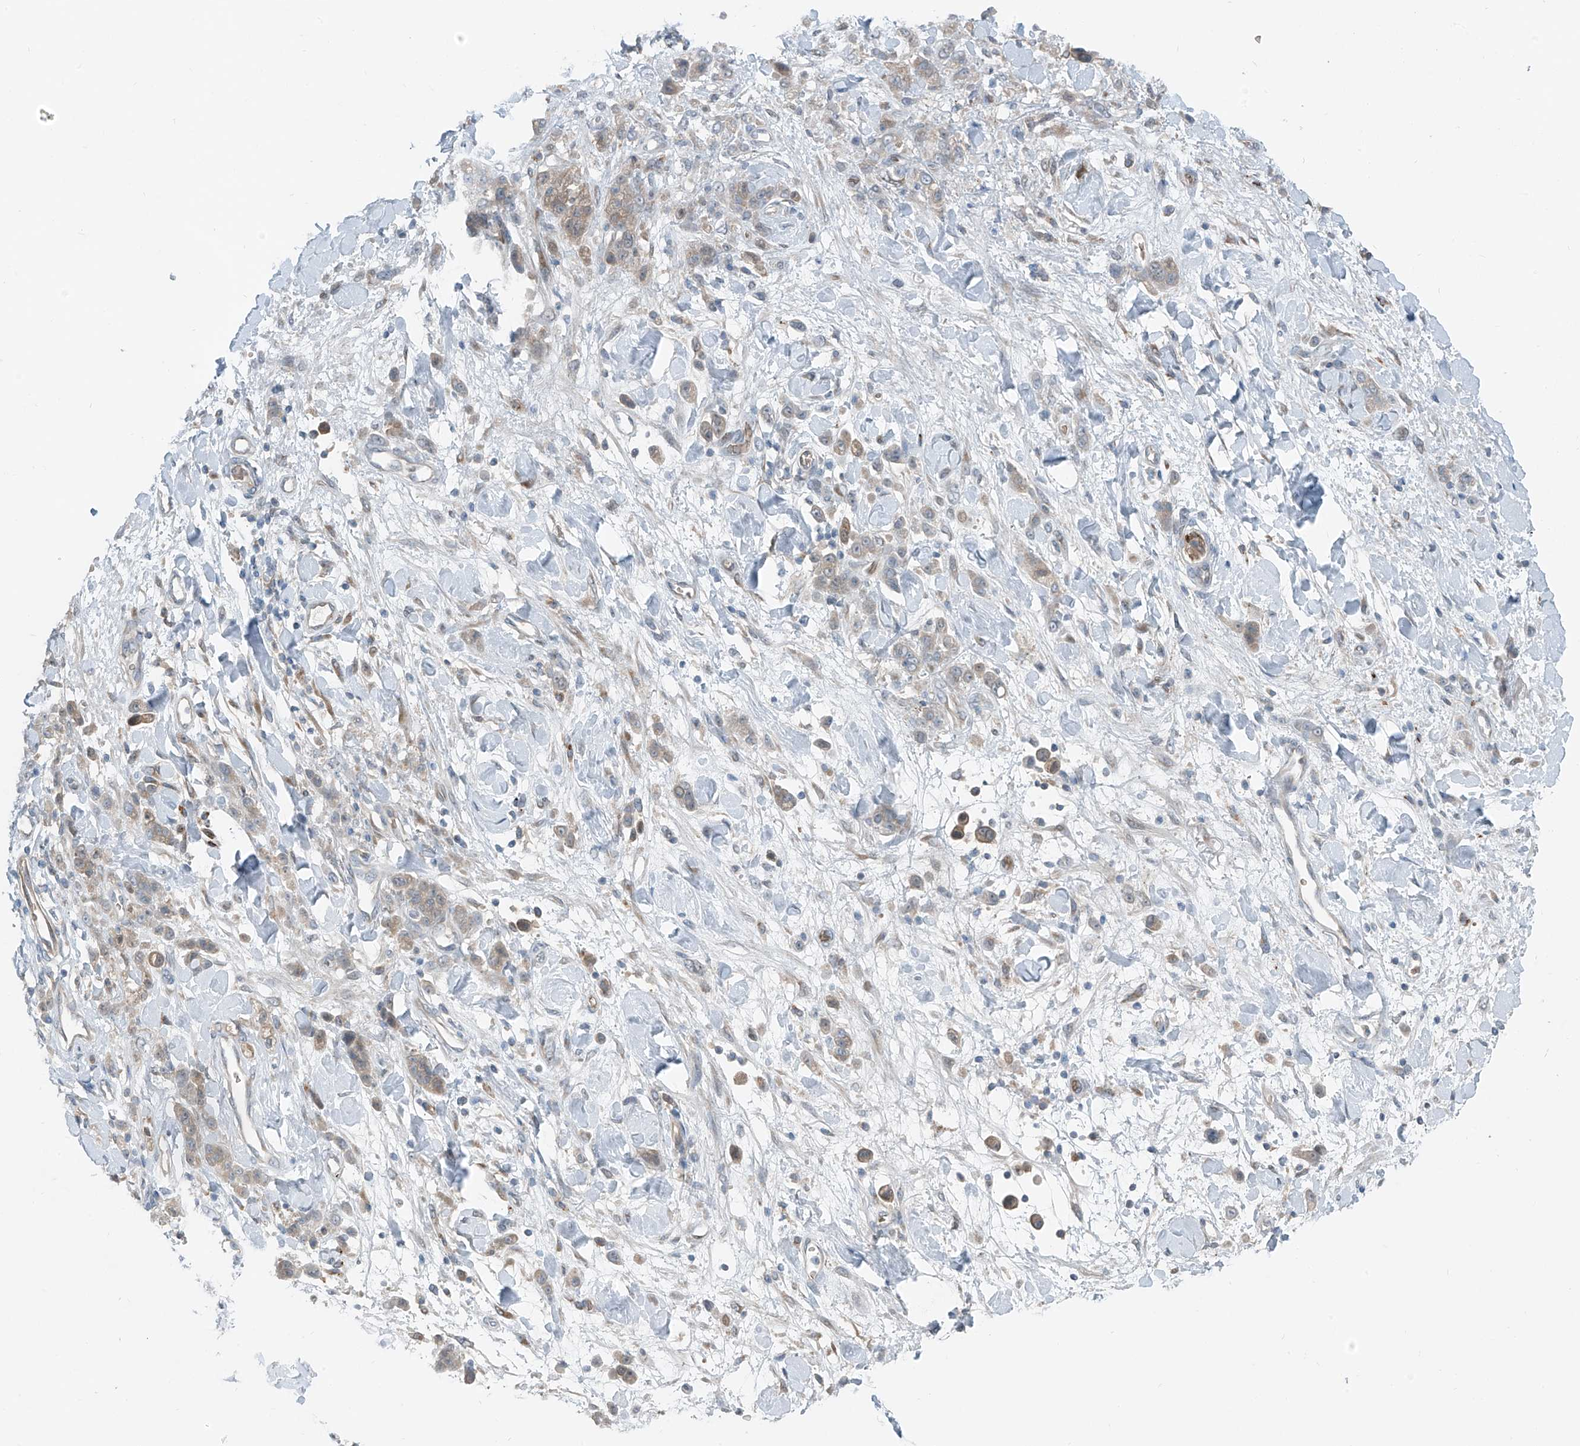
{"staining": {"intensity": "weak", "quantity": "25%-75%", "location": "cytoplasmic/membranous"}, "tissue": "stomach cancer", "cell_type": "Tumor cells", "image_type": "cancer", "snomed": [{"axis": "morphology", "description": "Normal tissue, NOS"}, {"axis": "morphology", "description": "Adenocarcinoma, NOS"}, {"axis": "topography", "description": "Stomach"}], "caption": "A photomicrograph showing weak cytoplasmic/membranous positivity in about 25%-75% of tumor cells in adenocarcinoma (stomach), as visualized by brown immunohistochemical staining.", "gene": "SLC12A6", "patient": {"sex": "male", "age": 82}}